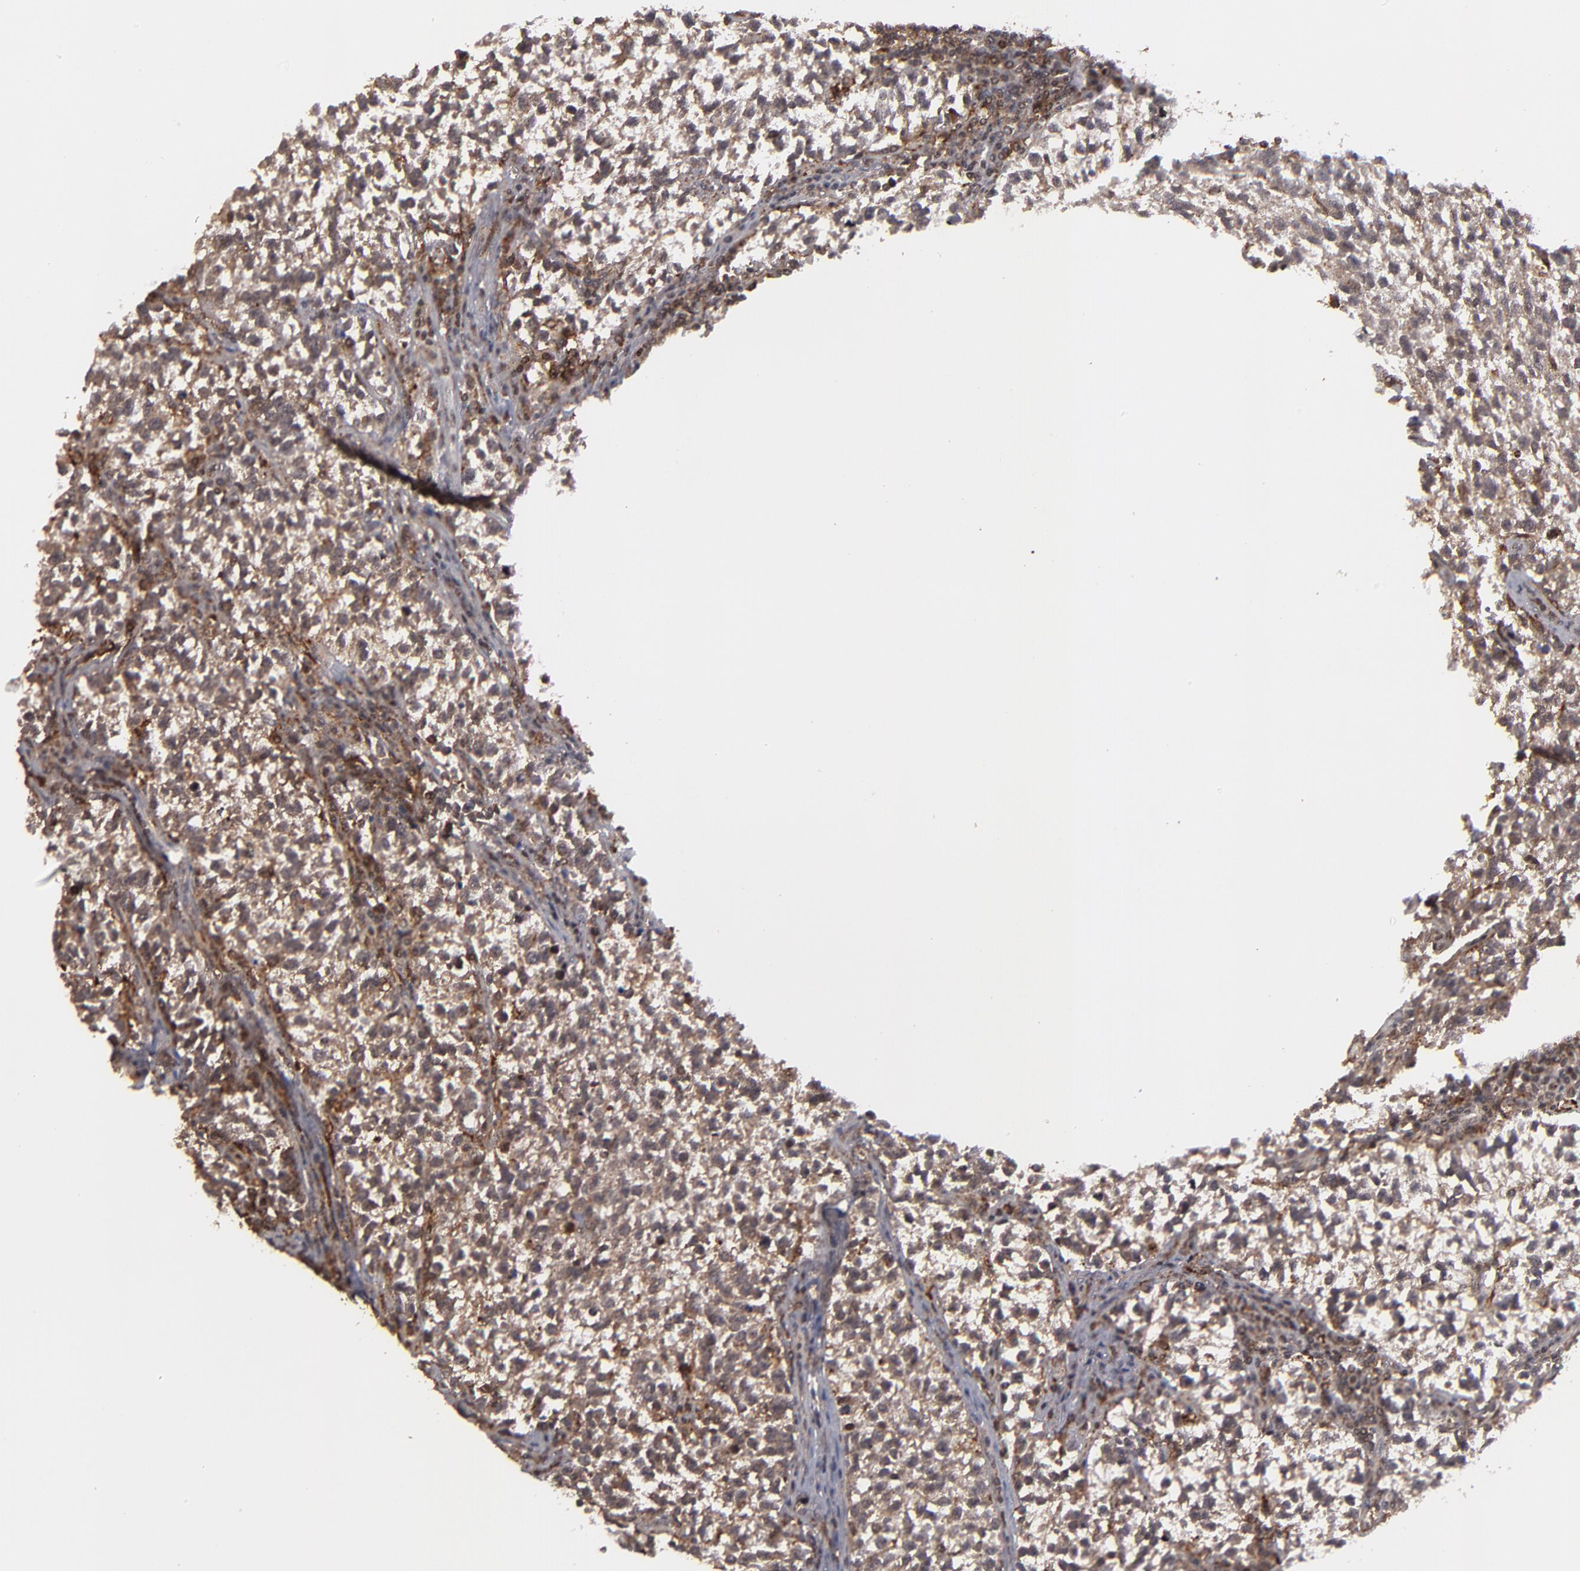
{"staining": {"intensity": "strong", "quantity": ">75%", "location": "cytoplasmic/membranous,nuclear"}, "tissue": "testis cancer", "cell_type": "Tumor cells", "image_type": "cancer", "snomed": [{"axis": "morphology", "description": "Seminoma, NOS"}, {"axis": "topography", "description": "Testis"}], "caption": "Human seminoma (testis) stained with a brown dye shows strong cytoplasmic/membranous and nuclear positive expression in about >75% of tumor cells.", "gene": "RGS6", "patient": {"sex": "male", "age": 38}}